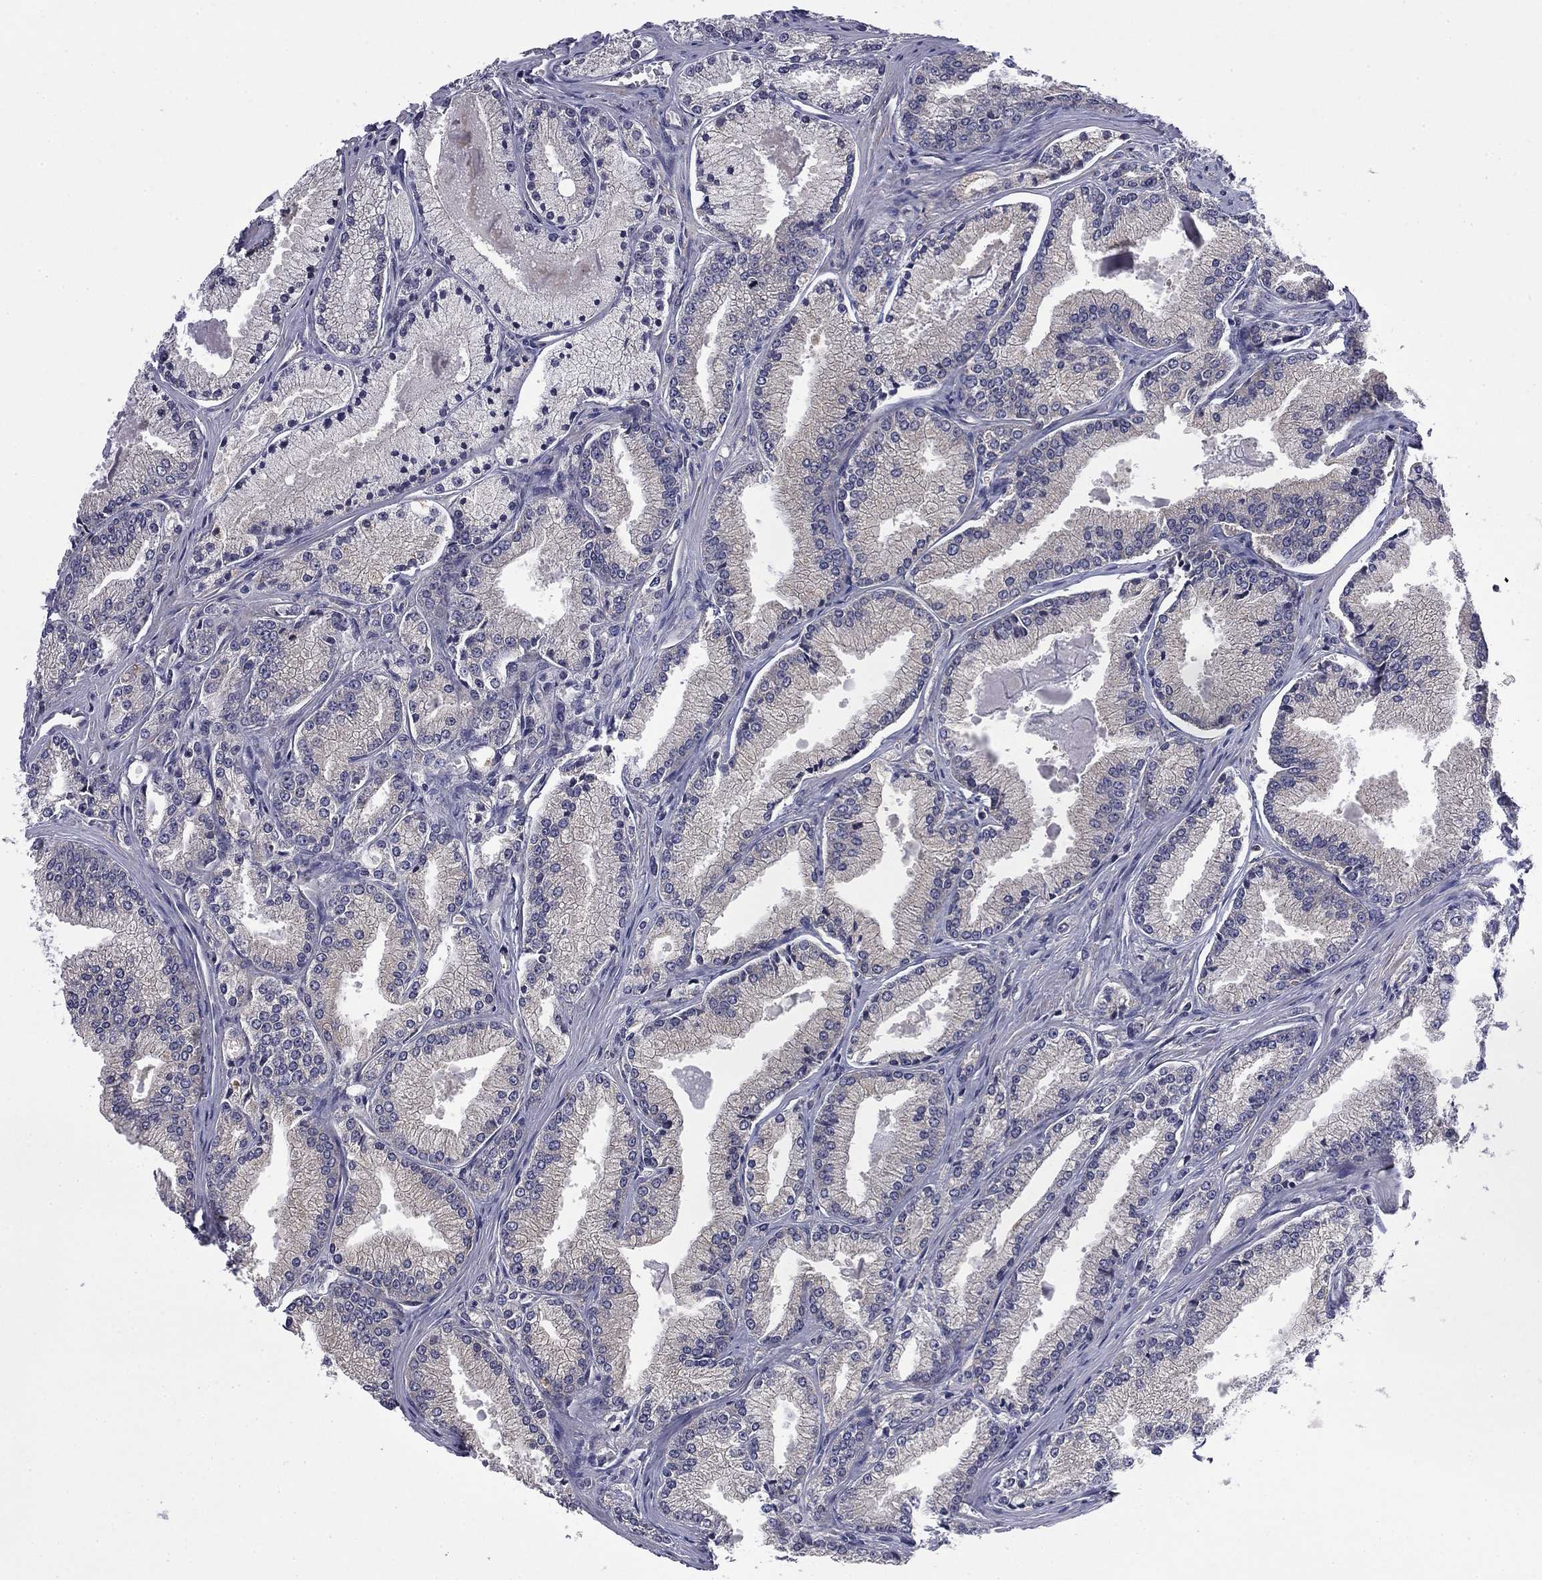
{"staining": {"intensity": "negative", "quantity": "none", "location": "none"}, "tissue": "prostate cancer", "cell_type": "Tumor cells", "image_type": "cancer", "snomed": [{"axis": "morphology", "description": "Adenocarcinoma, NOS"}, {"axis": "morphology", "description": "Adenocarcinoma, High grade"}, {"axis": "topography", "description": "Prostate"}], "caption": "Image shows no significant protein expression in tumor cells of prostate cancer (adenocarcinoma).", "gene": "ARHGAP45", "patient": {"sex": "male", "age": 70}}